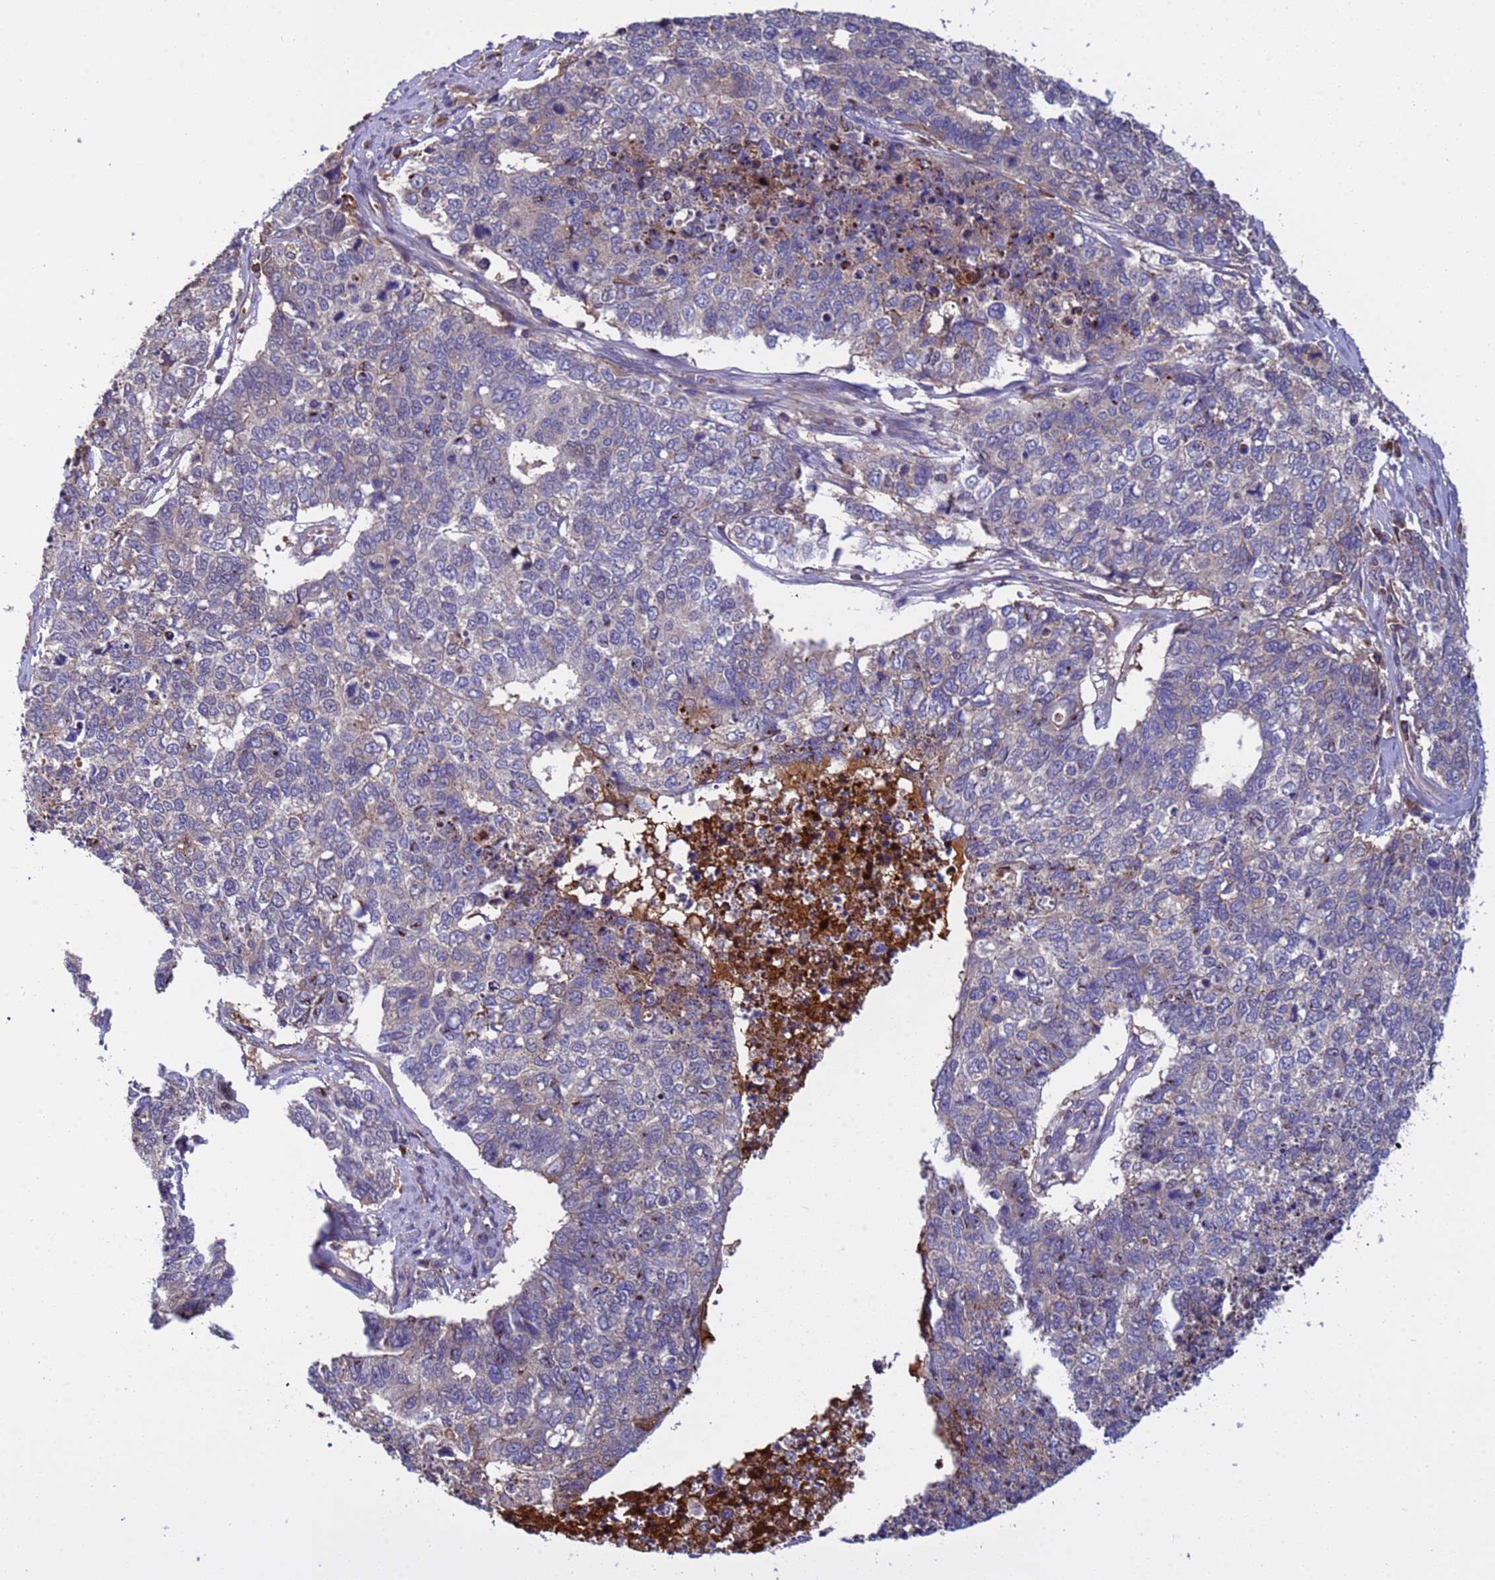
{"staining": {"intensity": "moderate", "quantity": "<25%", "location": "cytoplasmic/membranous"}, "tissue": "cervical cancer", "cell_type": "Tumor cells", "image_type": "cancer", "snomed": [{"axis": "morphology", "description": "Squamous cell carcinoma, NOS"}, {"axis": "topography", "description": "Cervix"}], "caption": "Immunohistochemical staining of human cervical cancer (squamous cell carcinoma) exhibits low levels of moderate cytoplasmic/membranous positivity in about <25% of tumor cells.", "gene": "PARP16", "patient": {"sex": "female", "age": 63}}